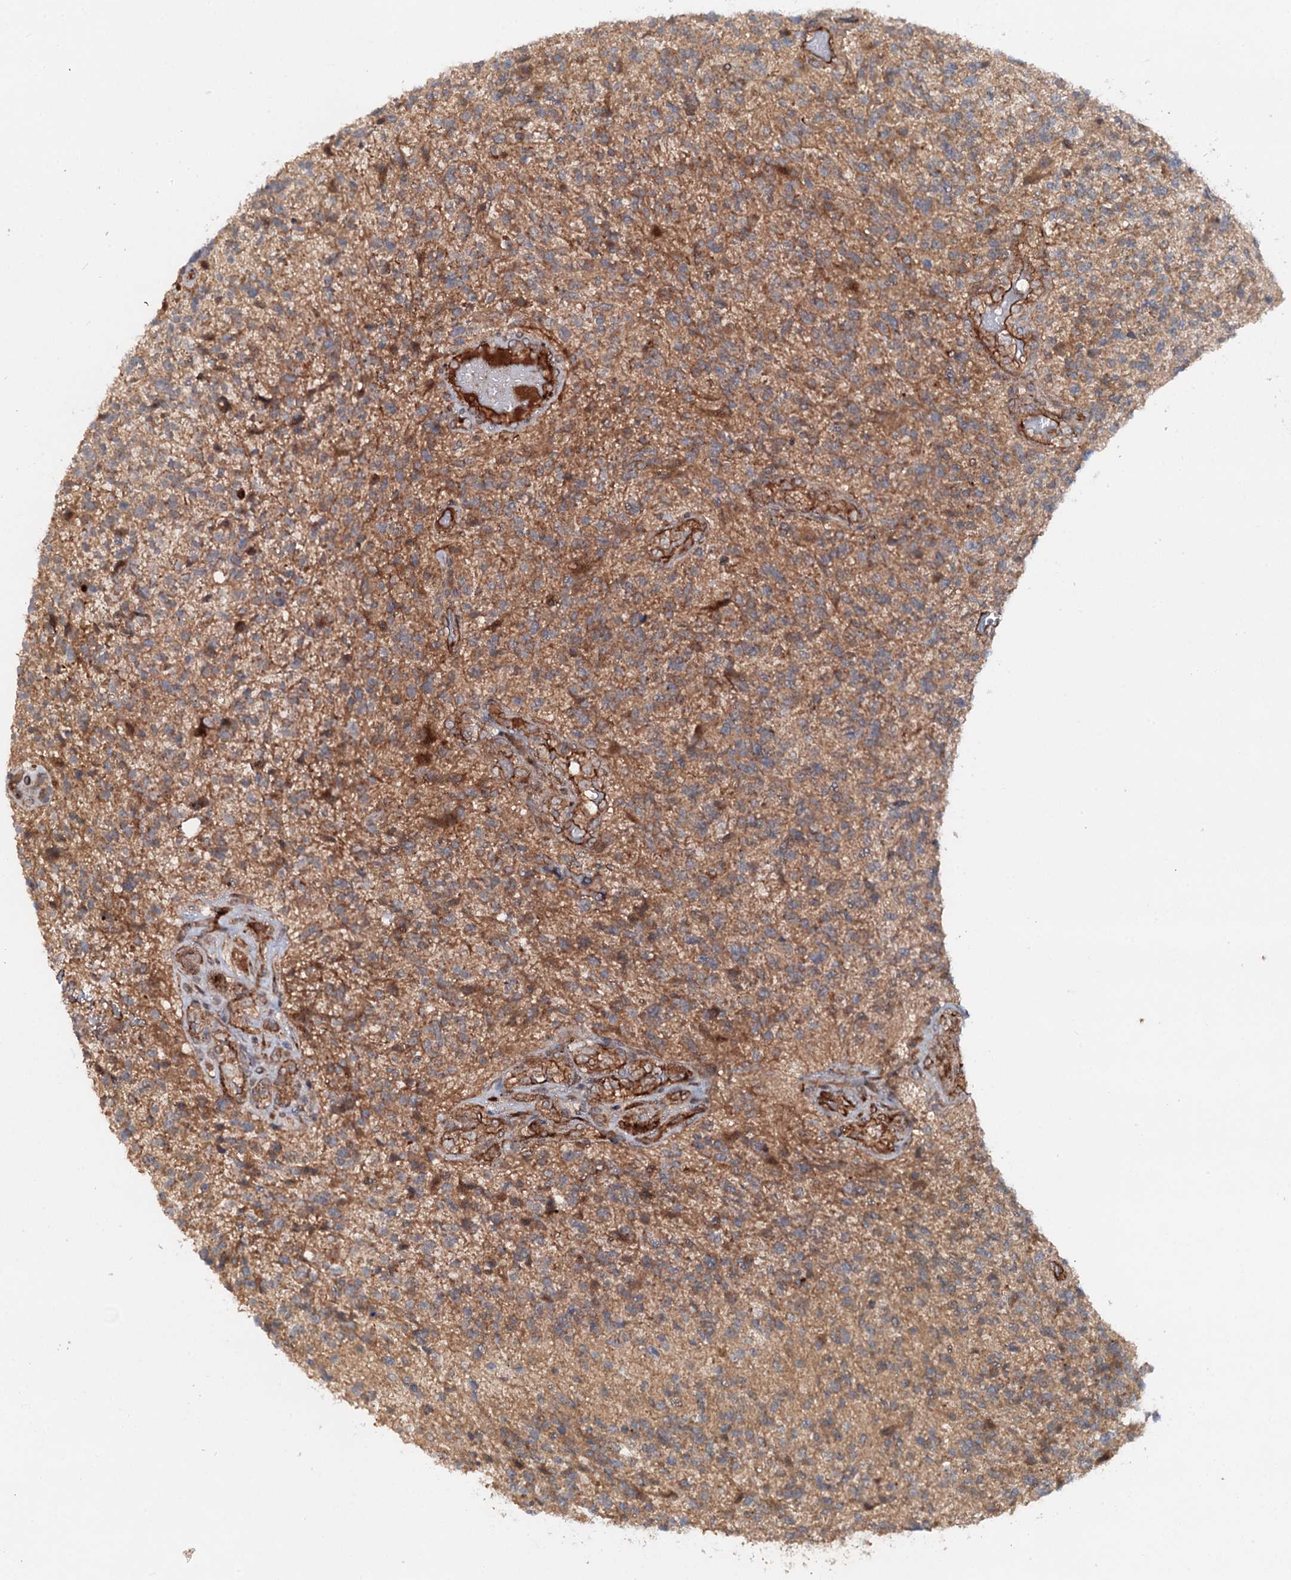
{"staining": {"intensity": "moderate", "quantity": "<25%", "location": "cytoplasmic/membranous"}, "tissue": "glioma", "cell_type": "Tumor cells", "image_type": "cancer", "snomed": [{"axis": "morphology", "description": "Glioma, malignant, High grade"}, {"axis": "topography", "description": "Brain"}], "caption": "IHC staining of glioma, which displays low levels of moderate cytoplasmic/membranous staining in about <25% of tumor cells indicating moderate cytoplasmic/membranous protein positivity. The staining was performed using DAB (3,3'-diaminobenzidine) (brown) for protein detection and nuclei were counterstained in hematoxylin (blue).", "gene": "ADGRG4", "patient": {"sex": "male", "age": 56}}